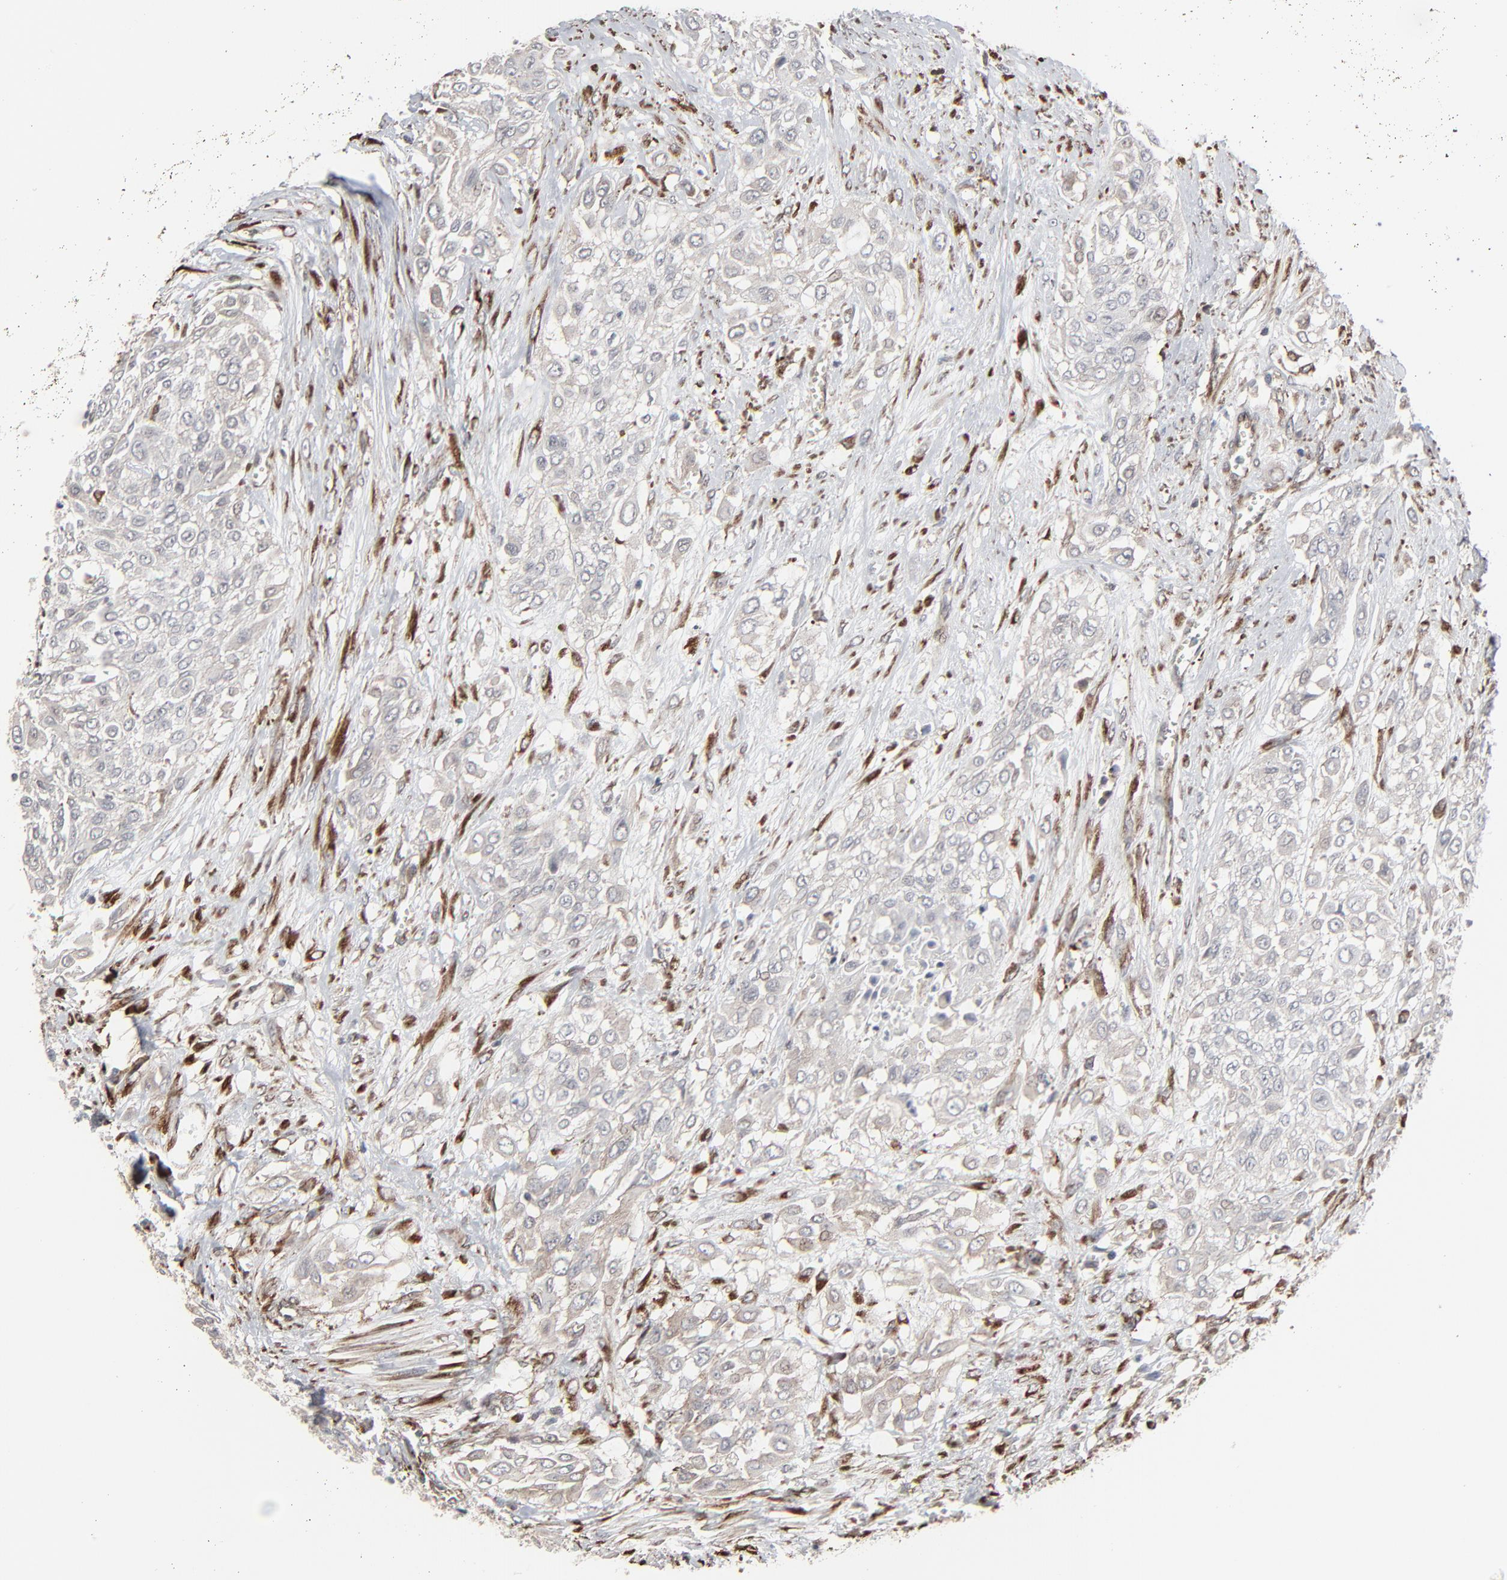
{"staining": {"intensity": "weak", "quantity": "25%-75%", "location": "cytoplasmic/membranous"}, "tissue": "urothelial cancer", "cell_type": "Tumor cells", "image_type": "cancer", "snomed": [{"axis": "morphology", "description": "Urothelial carcinoma, High grade"}, {"axis": "topography", "description": "Urinary bladder"}], "caption": "The histopathology image shows immunohistochemical staining of high-grade urothelial carcinoma. There is weak cytoplasmic/membranous positivity is seen in about 25%-75% of tumor cells.", "gene": "CTNND1", "patient": {"sex": "male", "age": 57}}